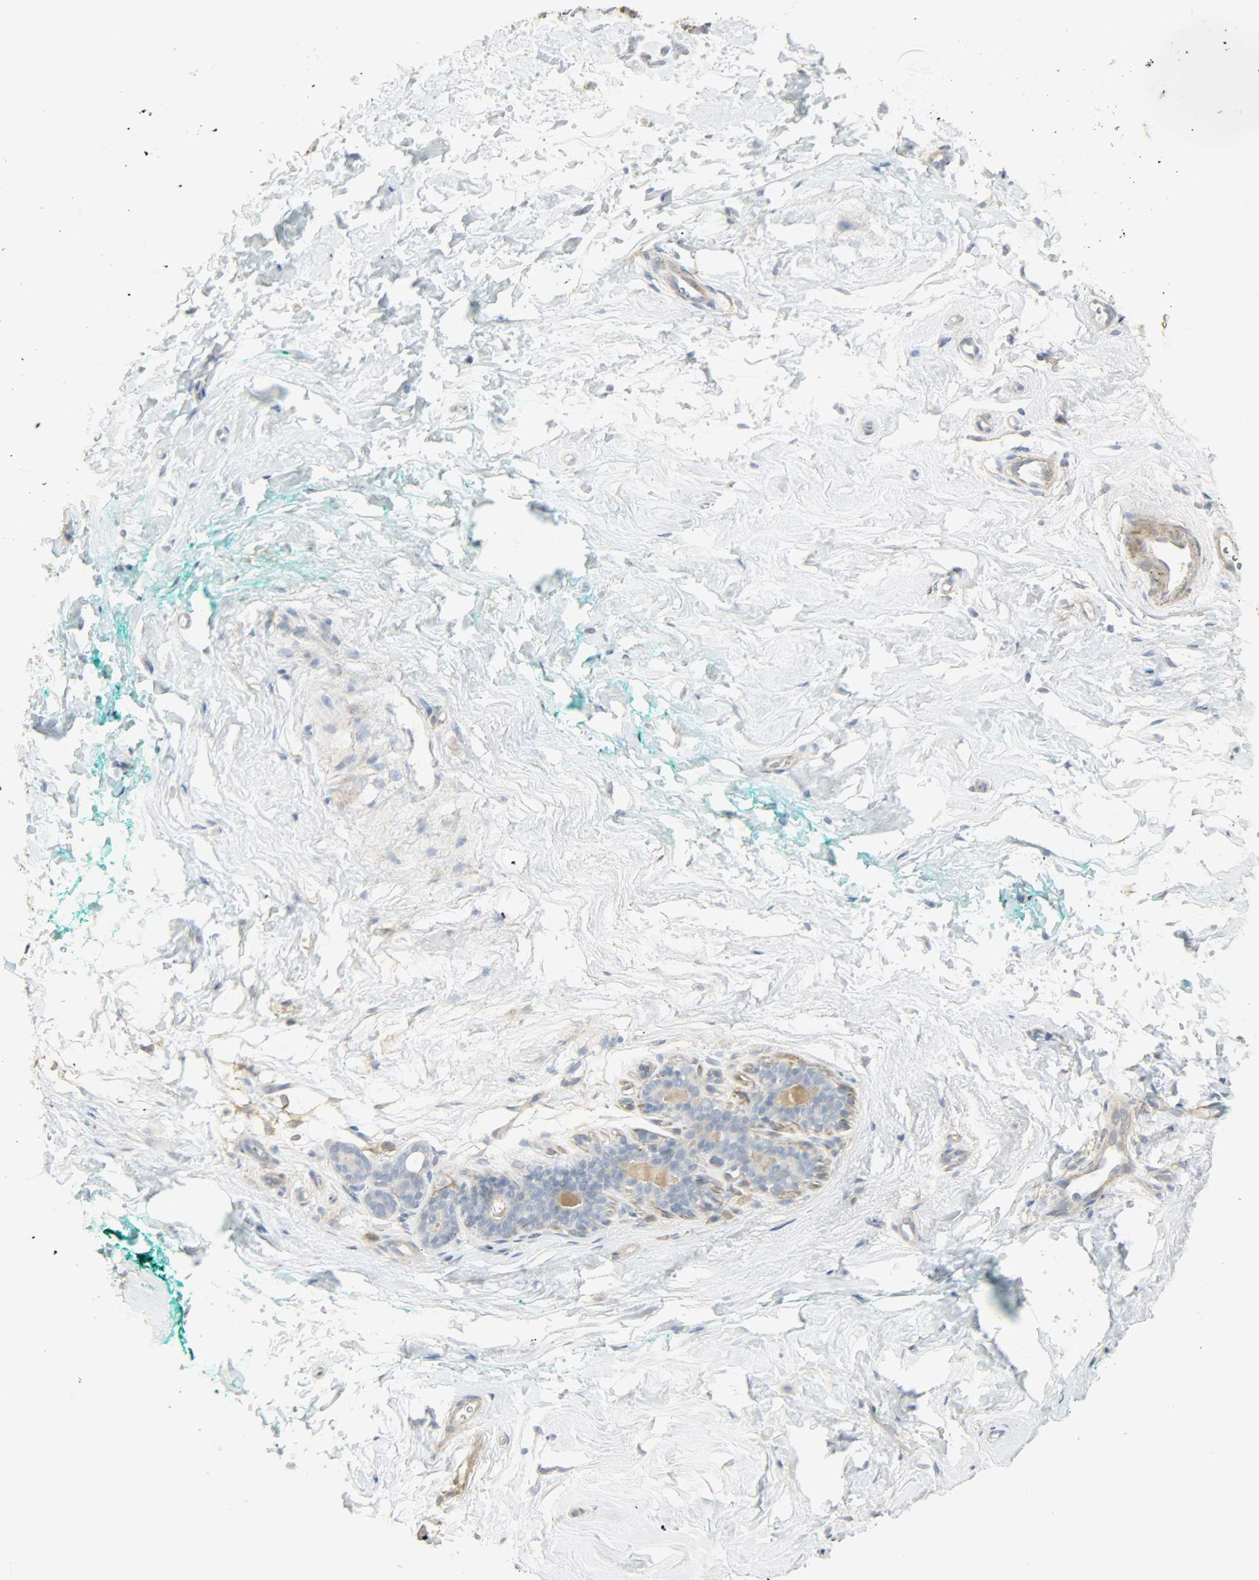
{"staining": {"intensity": "weak", "quantity": ">75%", "location": "cytoplasmic/membranous"}, "tissue": "breast", "cell_type": "Adipocytes", "image_type": "normal", "snomed": [{"axis": "morphology", "description": "Normal tissue, NOS"}, {"axis": "topography", "description": "Breast"}], "caption": "A brown stain highlights weak cytoplasmic/membranous staining of a protein in adipocytes of normal breast.", "gene": "ENPEP", "patient": {"sex": "female", "age": 52}}